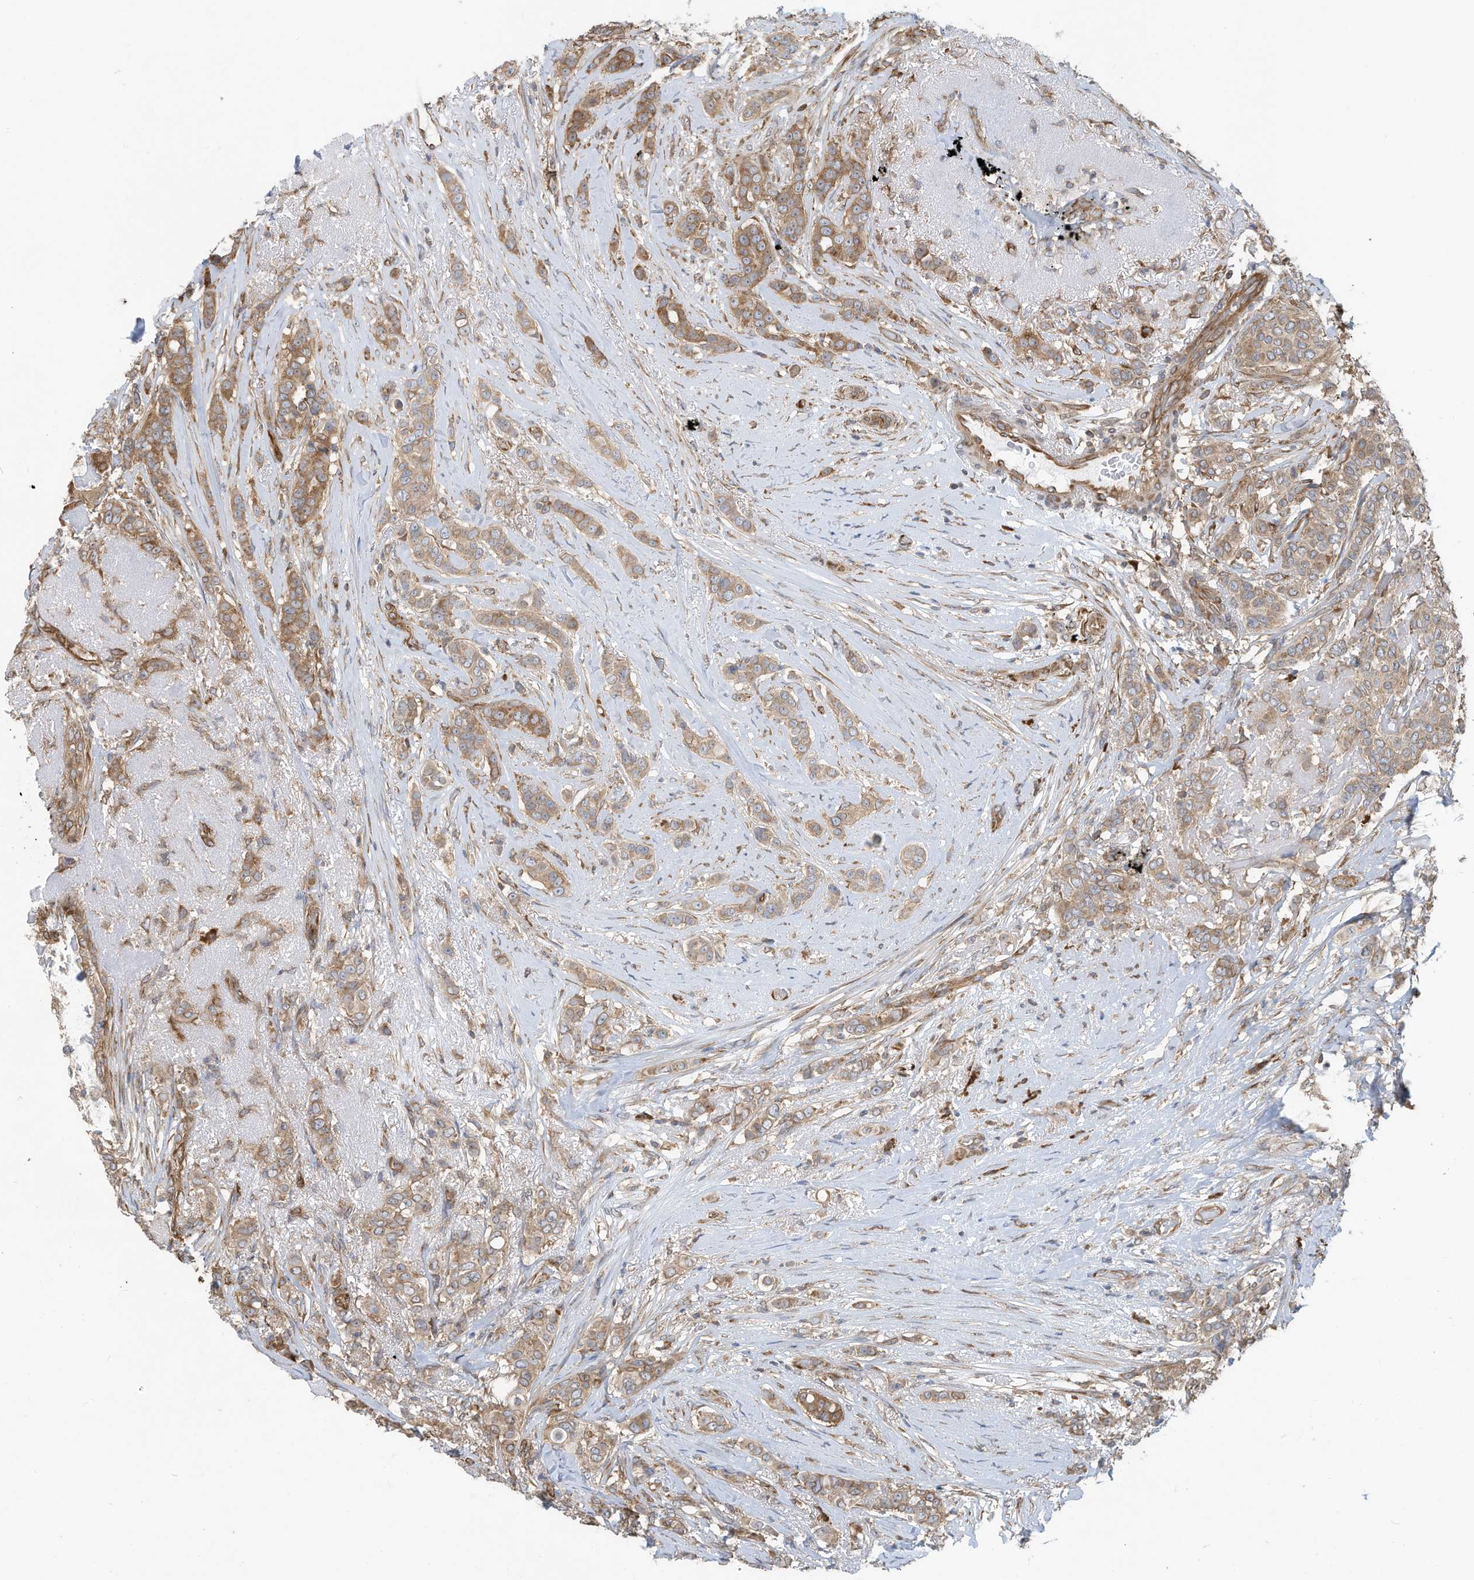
{"staining": {"intensity": "moderate", "quantity": ">75%", "location": "cytoplasmic/membranous"}, "tissue": "breast cancer", "cell_type": "Tumor cells", "image_type": "cancer", "snomed": [{"axis": "morphology", "description": "Lobular carcinoma"}, {"axis": "topography", "description": "Breast"}], "caption": "Tumor cells demonstrate medium levels of moderate cytoplasmic/membranous staining in about >75% of cells in lobular carcinoma (breast).", "gene": "USE1", "patient": {"sex": "female", "age": 51}}